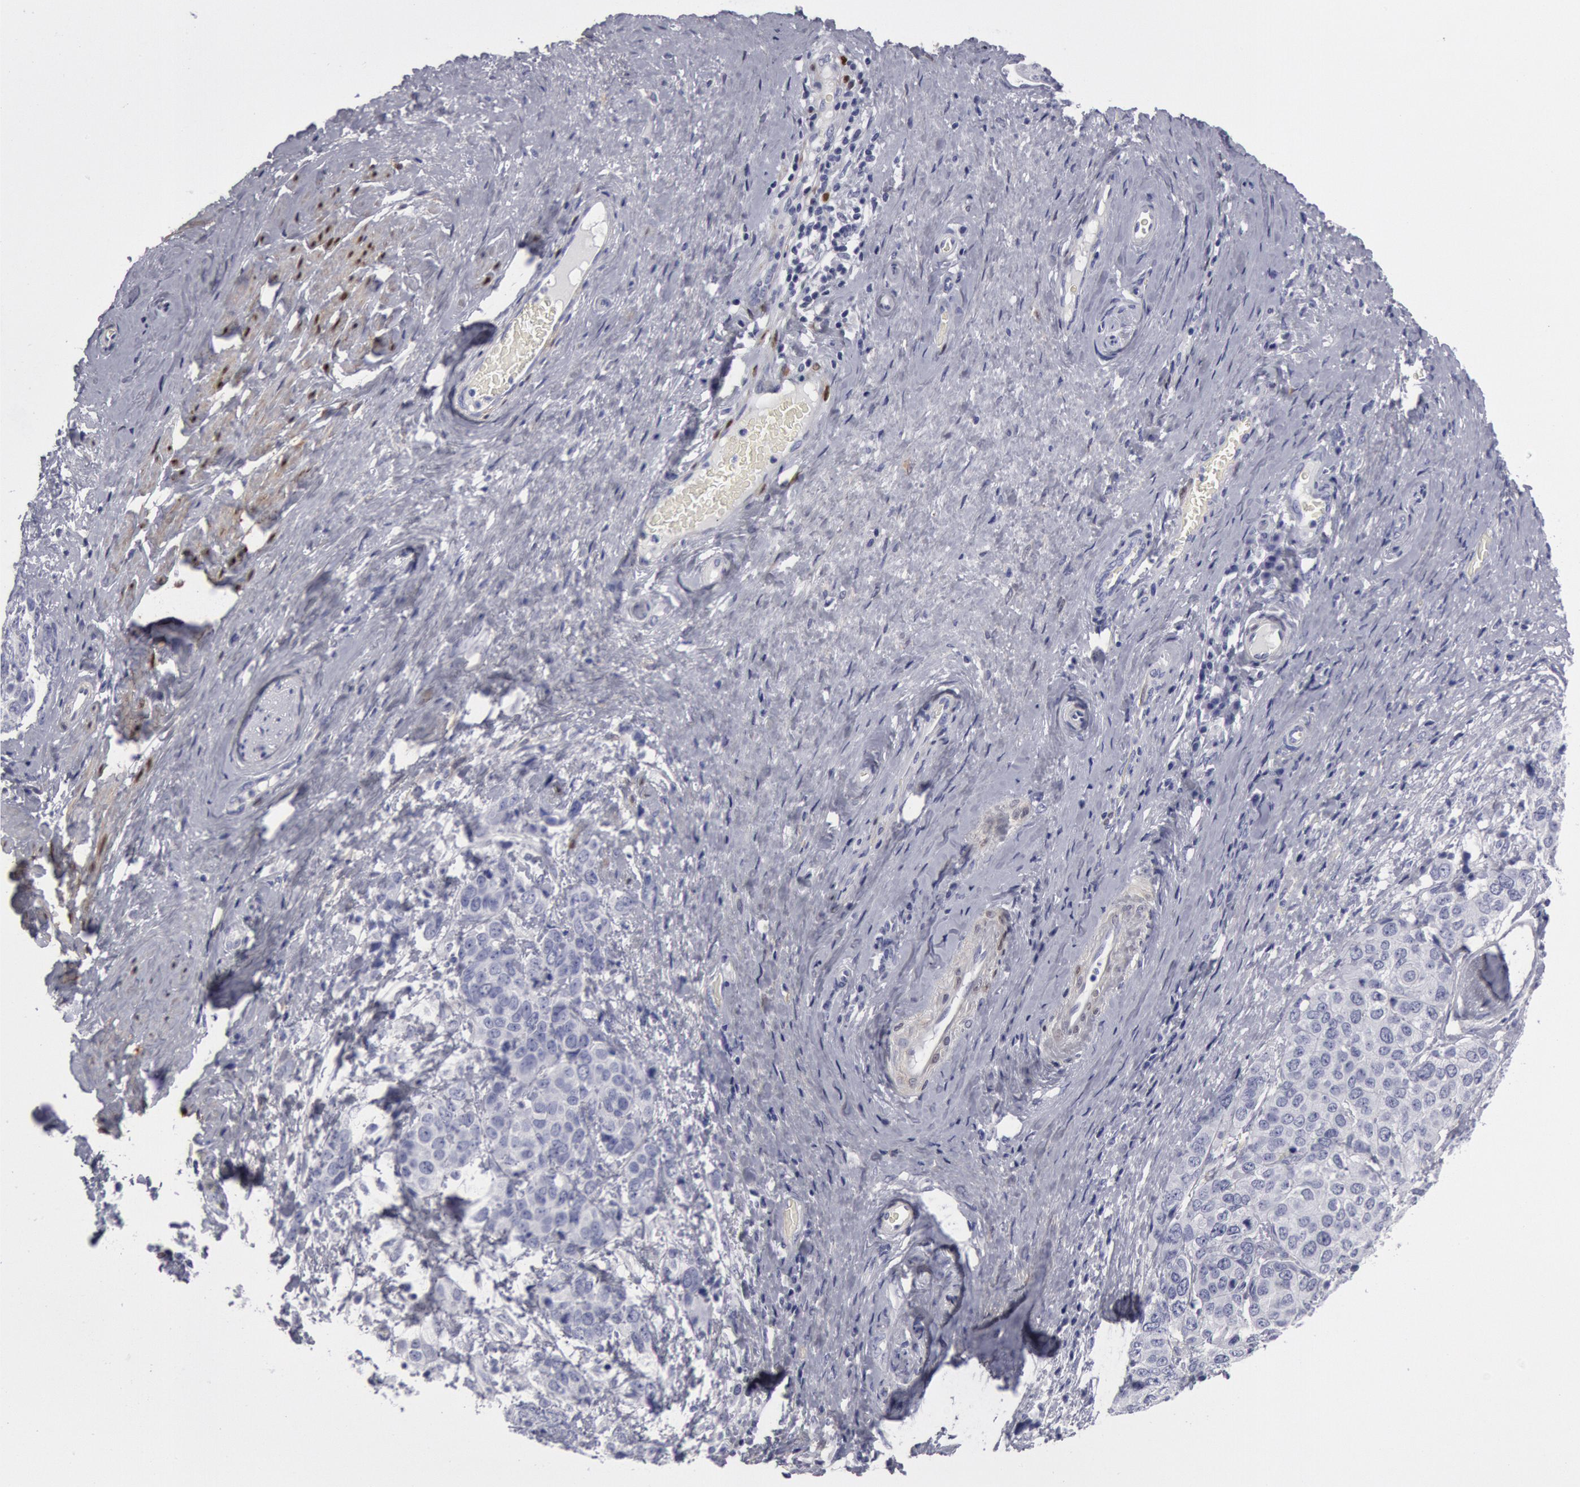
{"staining": {"intensity": "negative", "quantity": "none", "location": "none"}, "tissue": "cervical cancer", "cell_type": "Tumor cells", "image_type": "cancer", "snomed": [{"axis": "morphology", "description": "Squamous cell carcinoma, NOS"}, {"axis": "topography", "description": "Cervix"}], "caption": "This micrograph is of cervical cancer (squamous cell carcinoma) stained with immunohistochemistry to label a protein in brown with the nuclei are counter-stained blue. There is no expression in tumor cells. Brightfield microscopy of IHC stained with DAB (brown) and hematoxylin (blue), captured at high magnification.", "gene": "FHL1", "patient": {"sex": "female", "age": 54}}